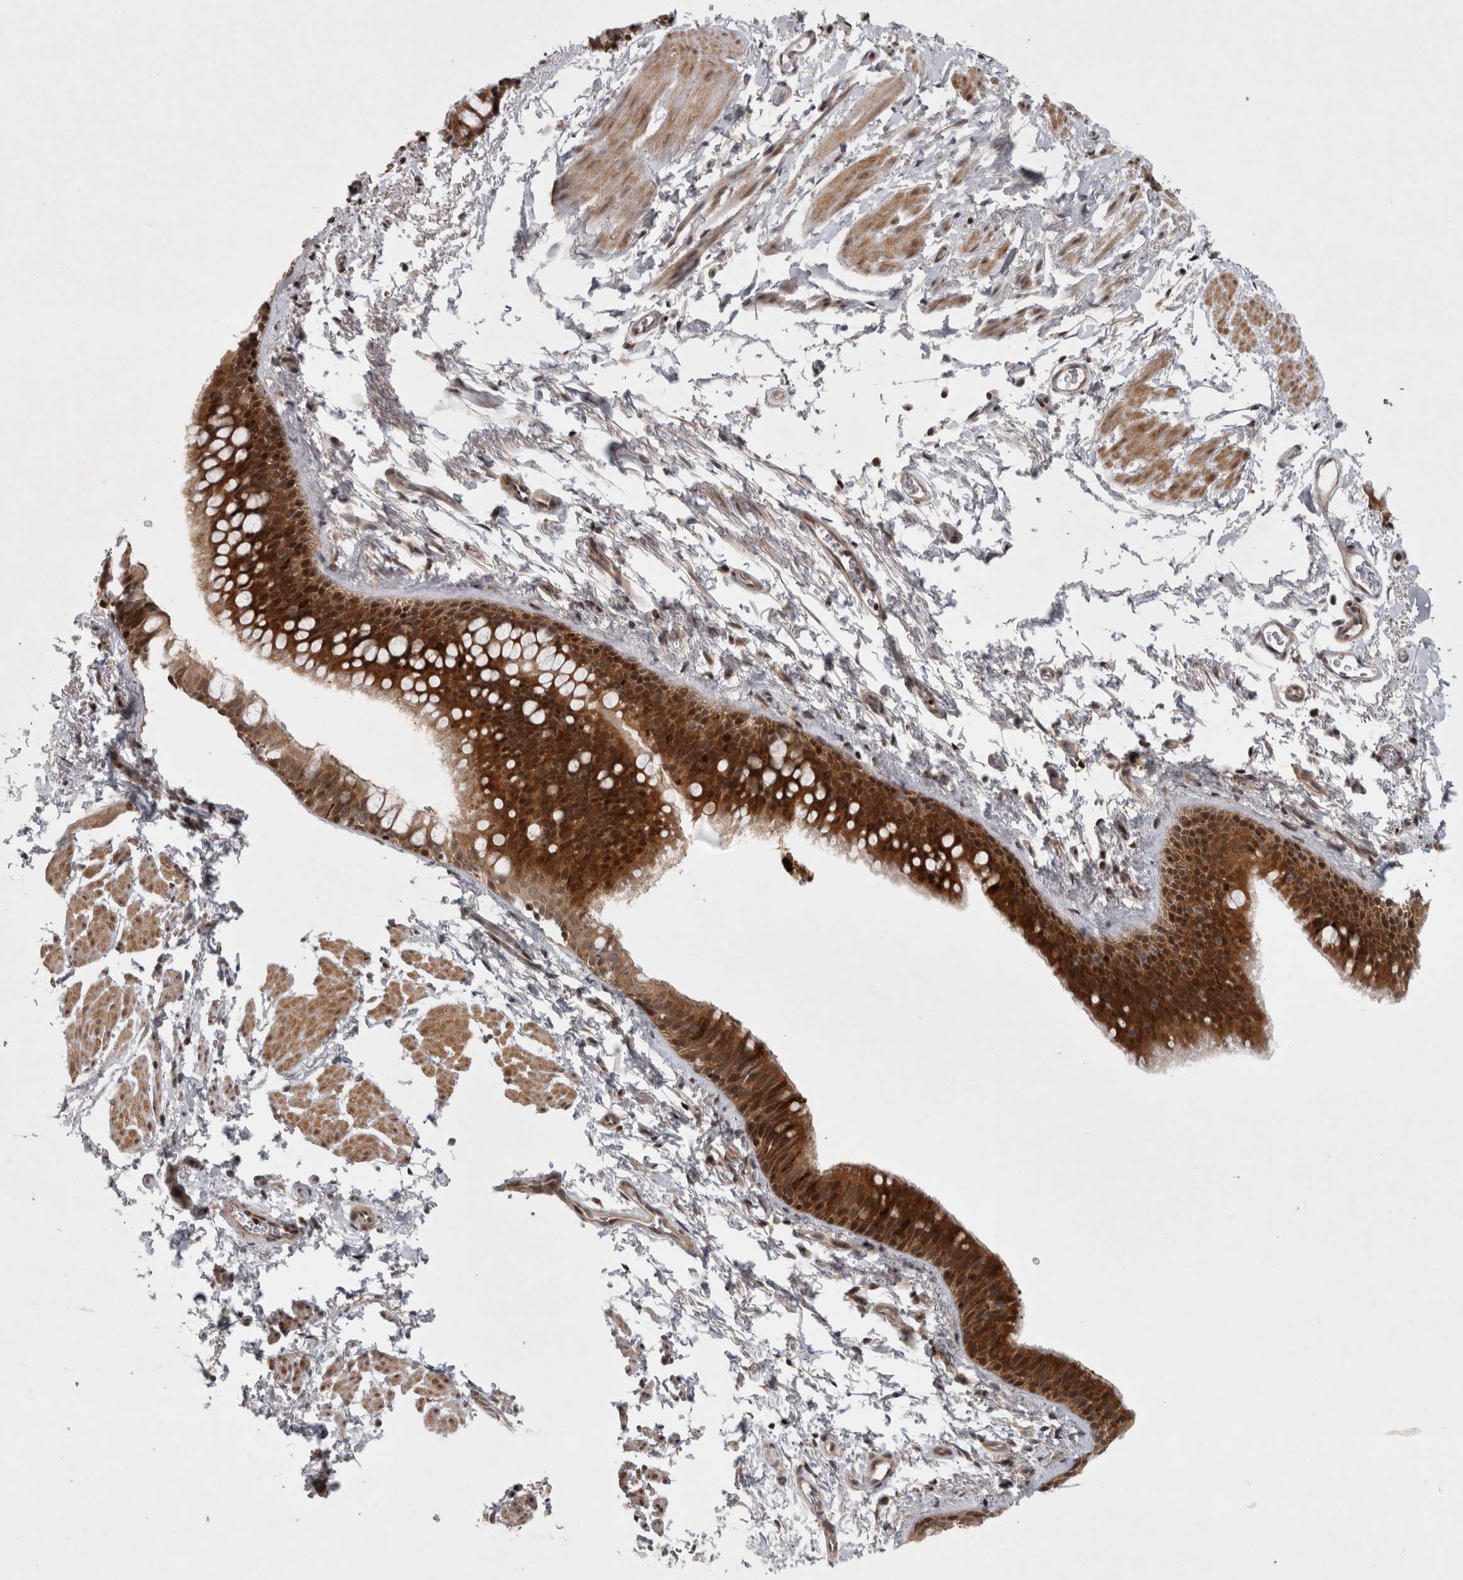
{"staining": {"intensity": "strong", "quantity": ">75%", "location": "cytoplasmic/membranous,nuclear"}, "tissue": "bronchus", "cell_type": "Respiratory epithelial cells", "image_type": "normal", "snomed": [{"axis": "morphology", "description": "Normal tissue, NOS"}, {"axis": "topography", "description": "Cartilage tissue"}, {"axis": "topography", "description": "Bronchus"}, {"axis": "topography", "description": "Lung"}], "caption": "Immunohistochemical staining of normal human bronchus shows strong cytoplasmic/membranous,nuclear protein expression in approximately >75% of respiratory epithelial cells. Immunohistochemistry (ihc) stains the protein in brown and the nuclei are stained blue.", "gene": "KDM8", "patient": {"sex": "male", "age": 64}}